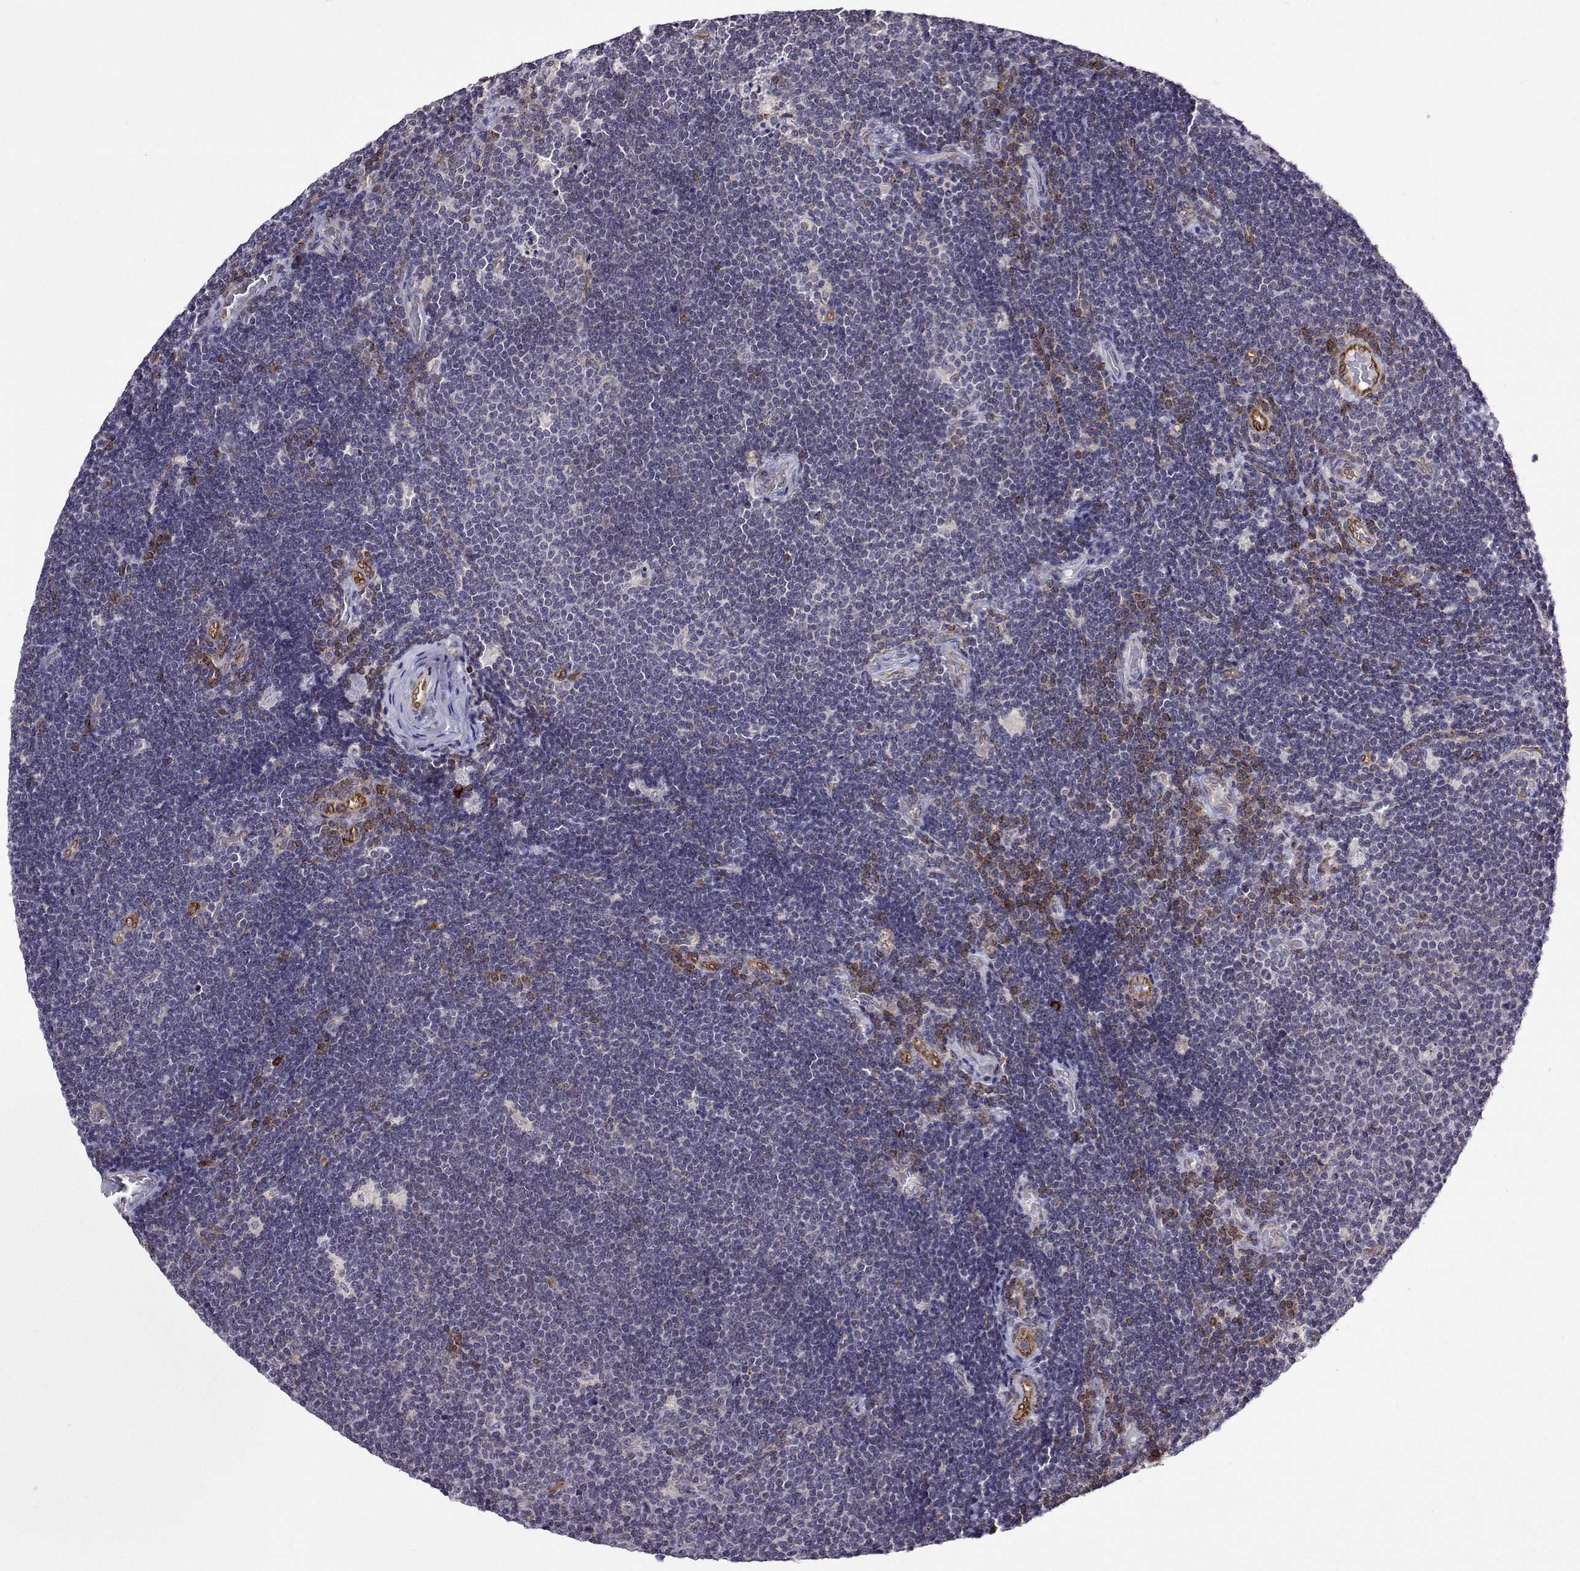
{"staining": {"intensity": "negative", "quantity": "none", "location": "none"}, "tissue": "lymphoma", "cell_type": "Tumor cells", "image_type": "cancer", "snomed": [{"axis": "morphology", "description": "Malignant lymphoma, non-Hodgkin's type, Low grade"}, {"axis": "topography", "description": "Brain"}], "caption": "Tumor cells show no significant protein staining in malignant lymphoma, non-Hodgkin's type (low-grade).", "gene": "PGRMC2", "patient": {"sex": "female", "age": 66}}